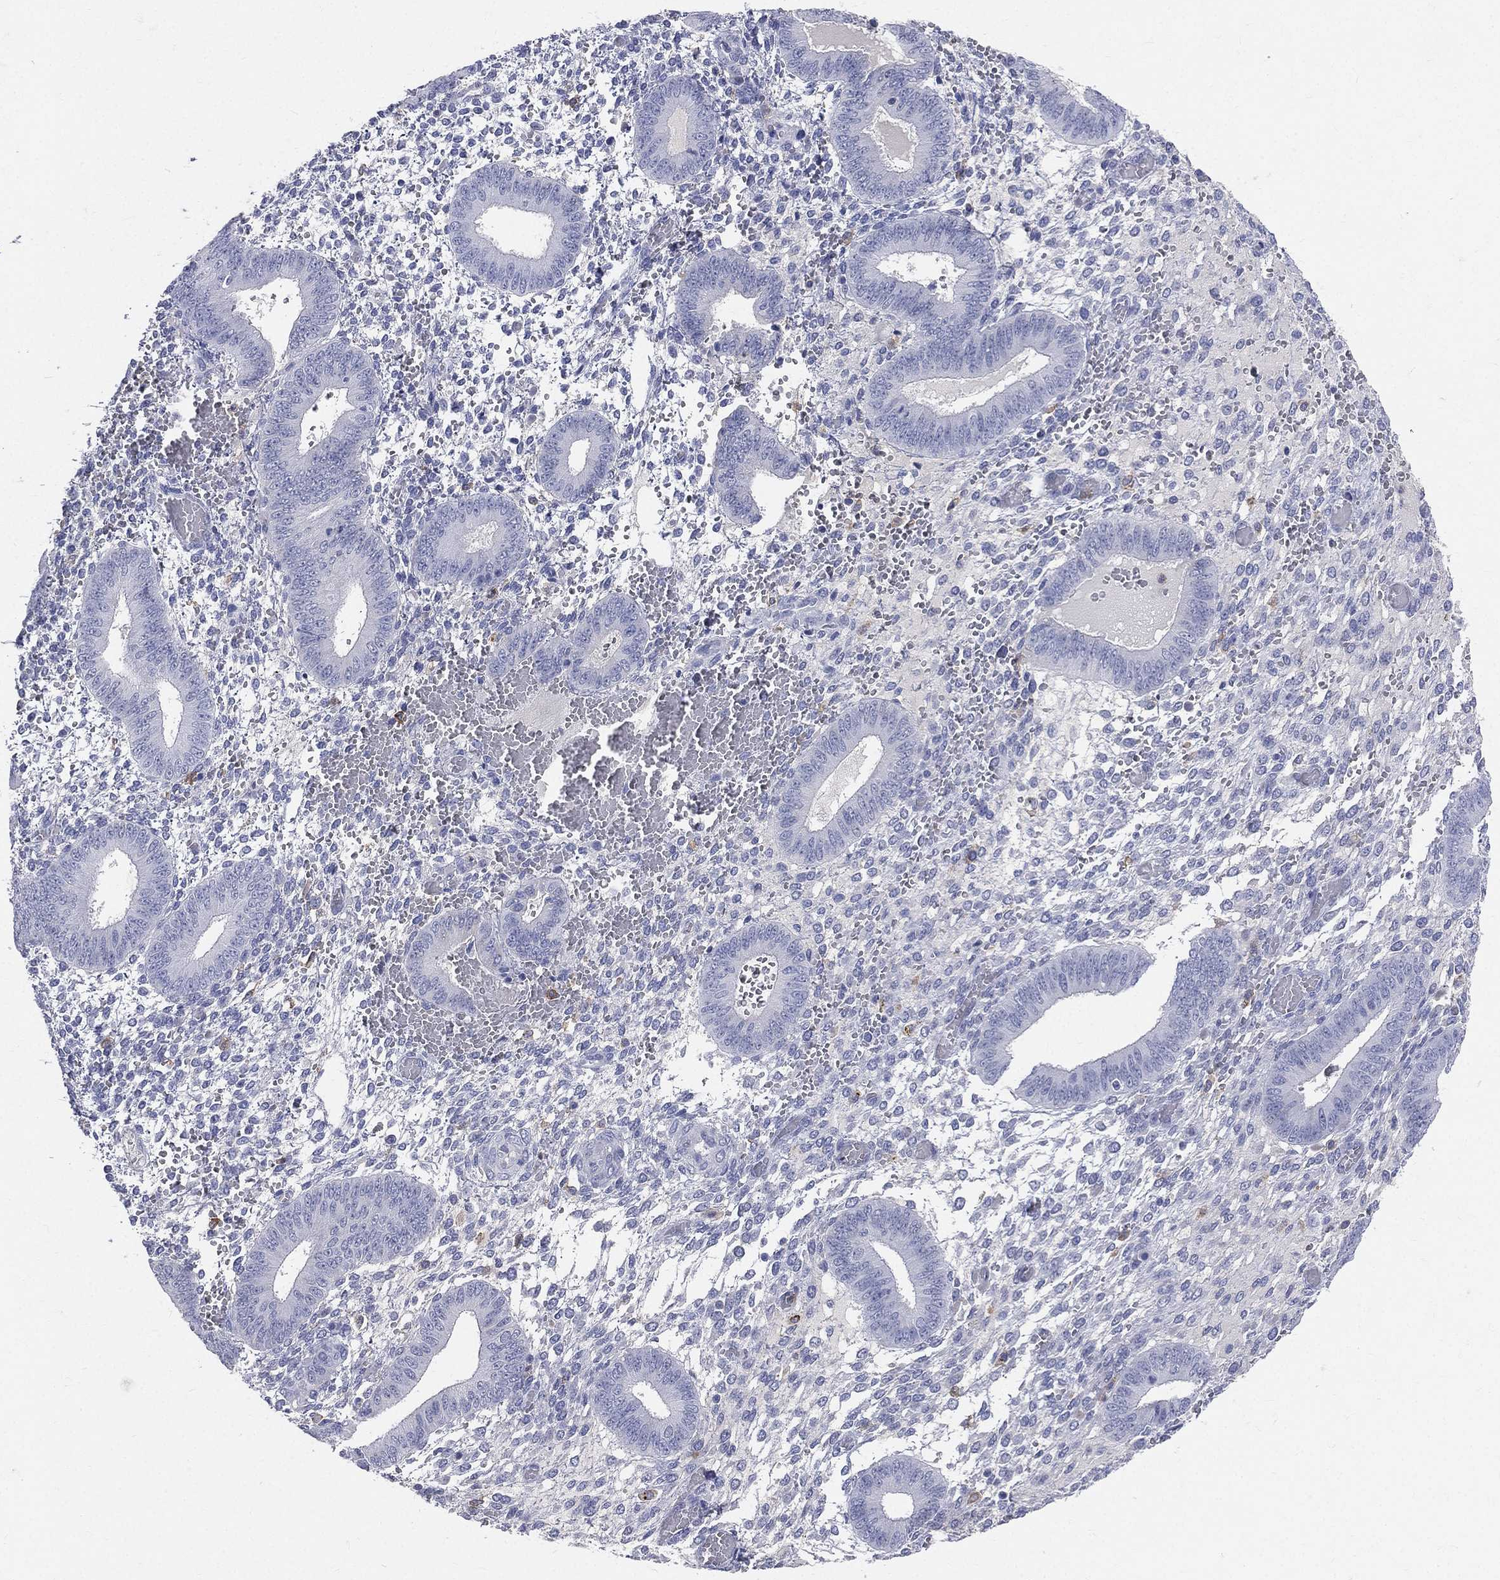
{"staining": {"intensity": "negative", "quantity": "none", "location": "none"}, "tissue": "endometrium", "cell_type": "Cells in endometrial stroma", "image_type": "normal", "snomed": [{"axis": "morphology", "description": "Normal tissue, NOS"}, {"axis": "topography", "description": "Endometrium"}], "caption": "Immunohistochemistry of normal human endometrium exhibits no staining in cells in endometrial stroma.", "gene": "CD33", "patient": {"sex": "female", "age": 42}}